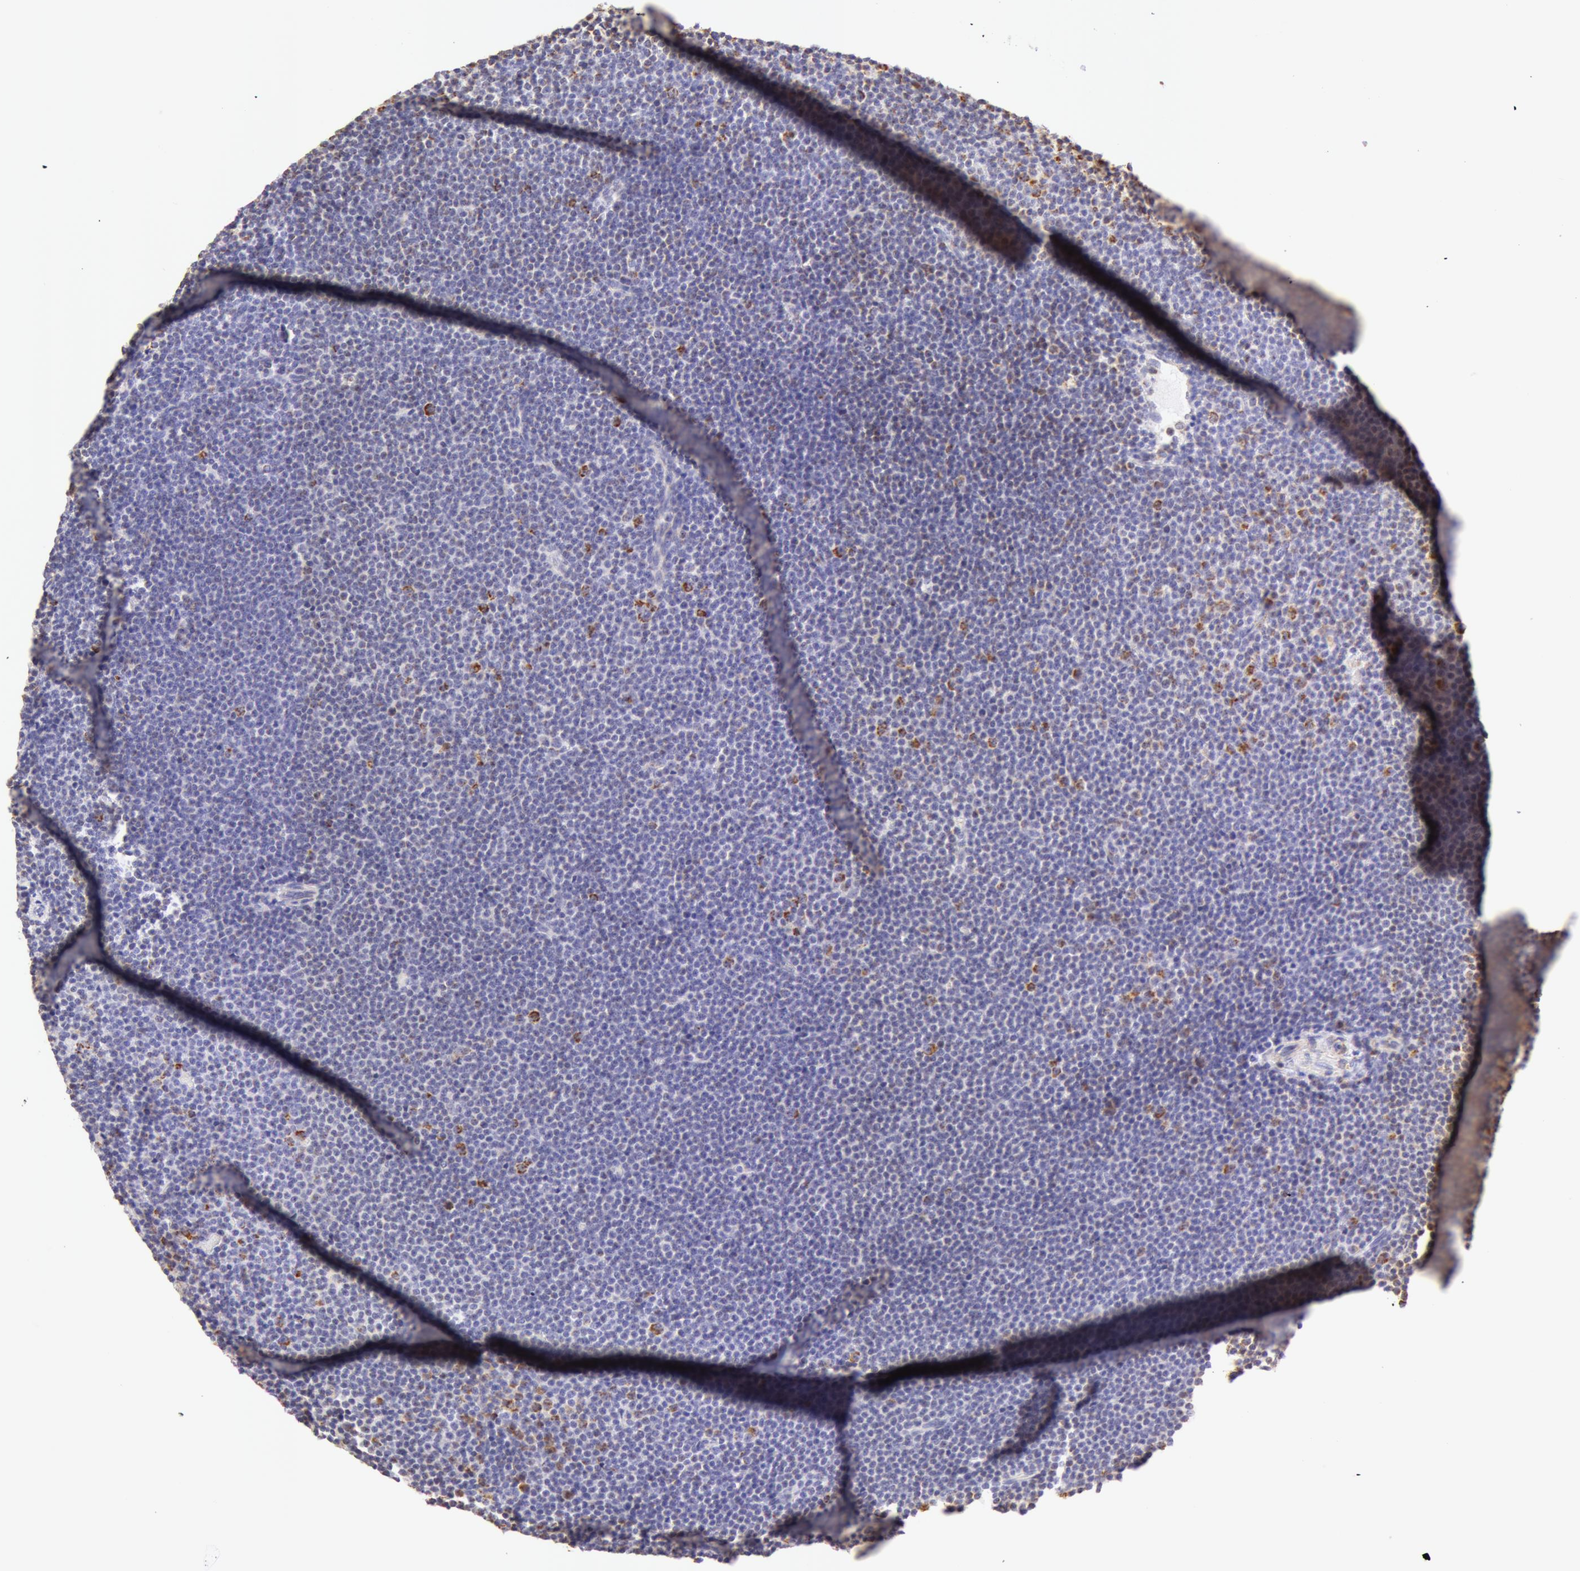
{"staining": {"intensity": "moderate", "quantity": "<25%", "location": "cytoplasmic/membranous"}, "tissue": "lymphoma", "cell_type": "Tumor cells", "image_type": "cancer", "snomed": [{"axis": "morphology", "description": "Malignant lymphoma, non-Hodgkin's type, Low grade"}, {"axis": "topography", "description": "Lymph node"}], "caption": "Protein staining by immunohistochemistry (IHC) displays moderate cytoplasmic/membranous staining in approximately <25% of tumor cells in lymphoma.", "gene": "ATP5F1B", "patient": {"sex": "female", "age": 69}}